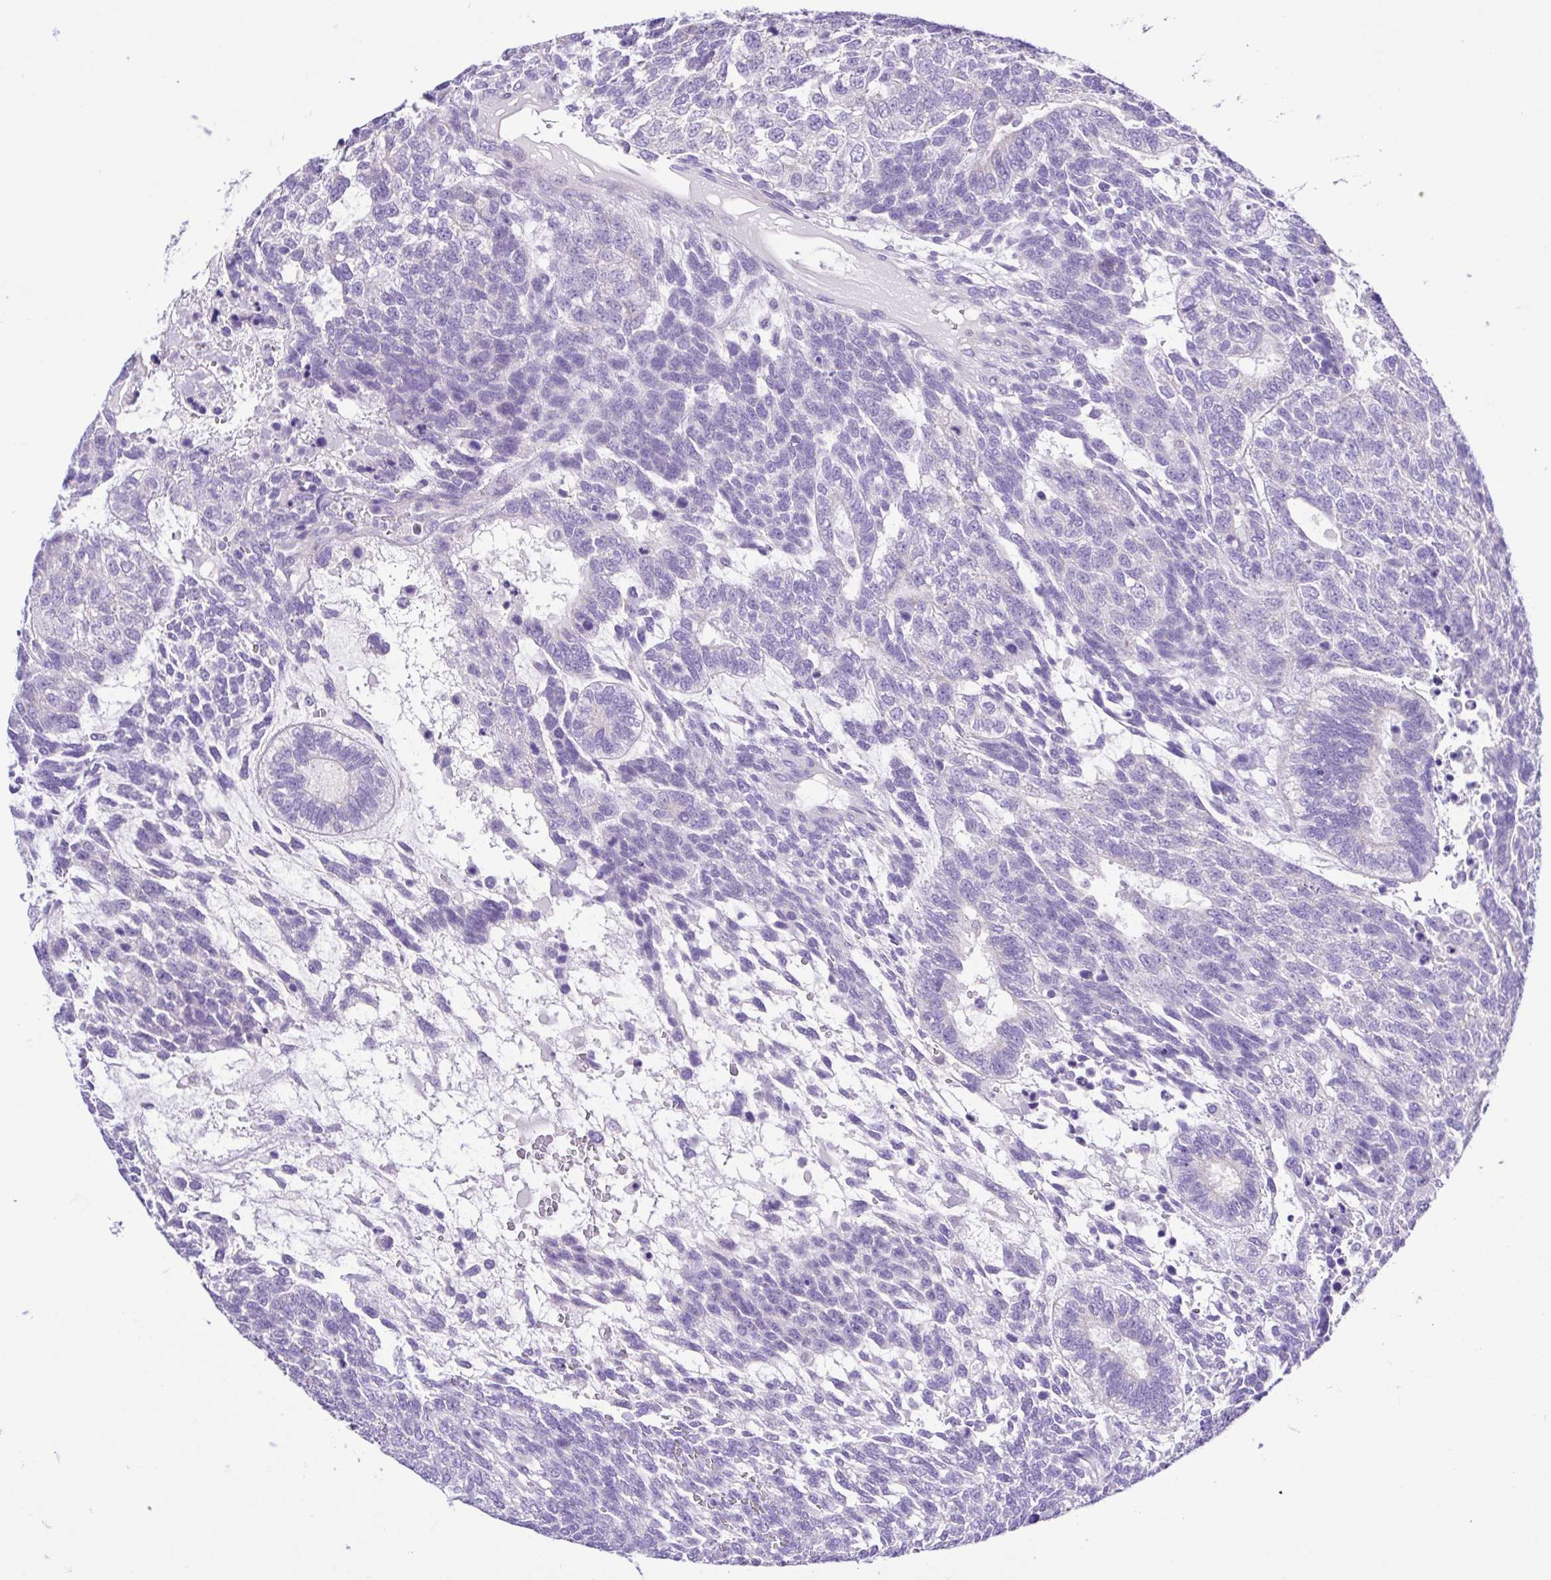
{"staining": {"intensity": "negative", "quantity": "none", "location": "none"}, "tissue": "testis cancer", "cell_type": "Tumor cells", "image_type": "cancer", "snomed": [{"axis": "morphology", "description": "Carcinoma, Embryonal, NOS"}, {"axis": "topography", "description": "Testis"}], "caption": "This is an IHC micrograph of testis cancer (embryonal carcinoma). There is no expression in tumor cells.", "gene": "CD72", "patient": {"sex": "male", "age": 23}}